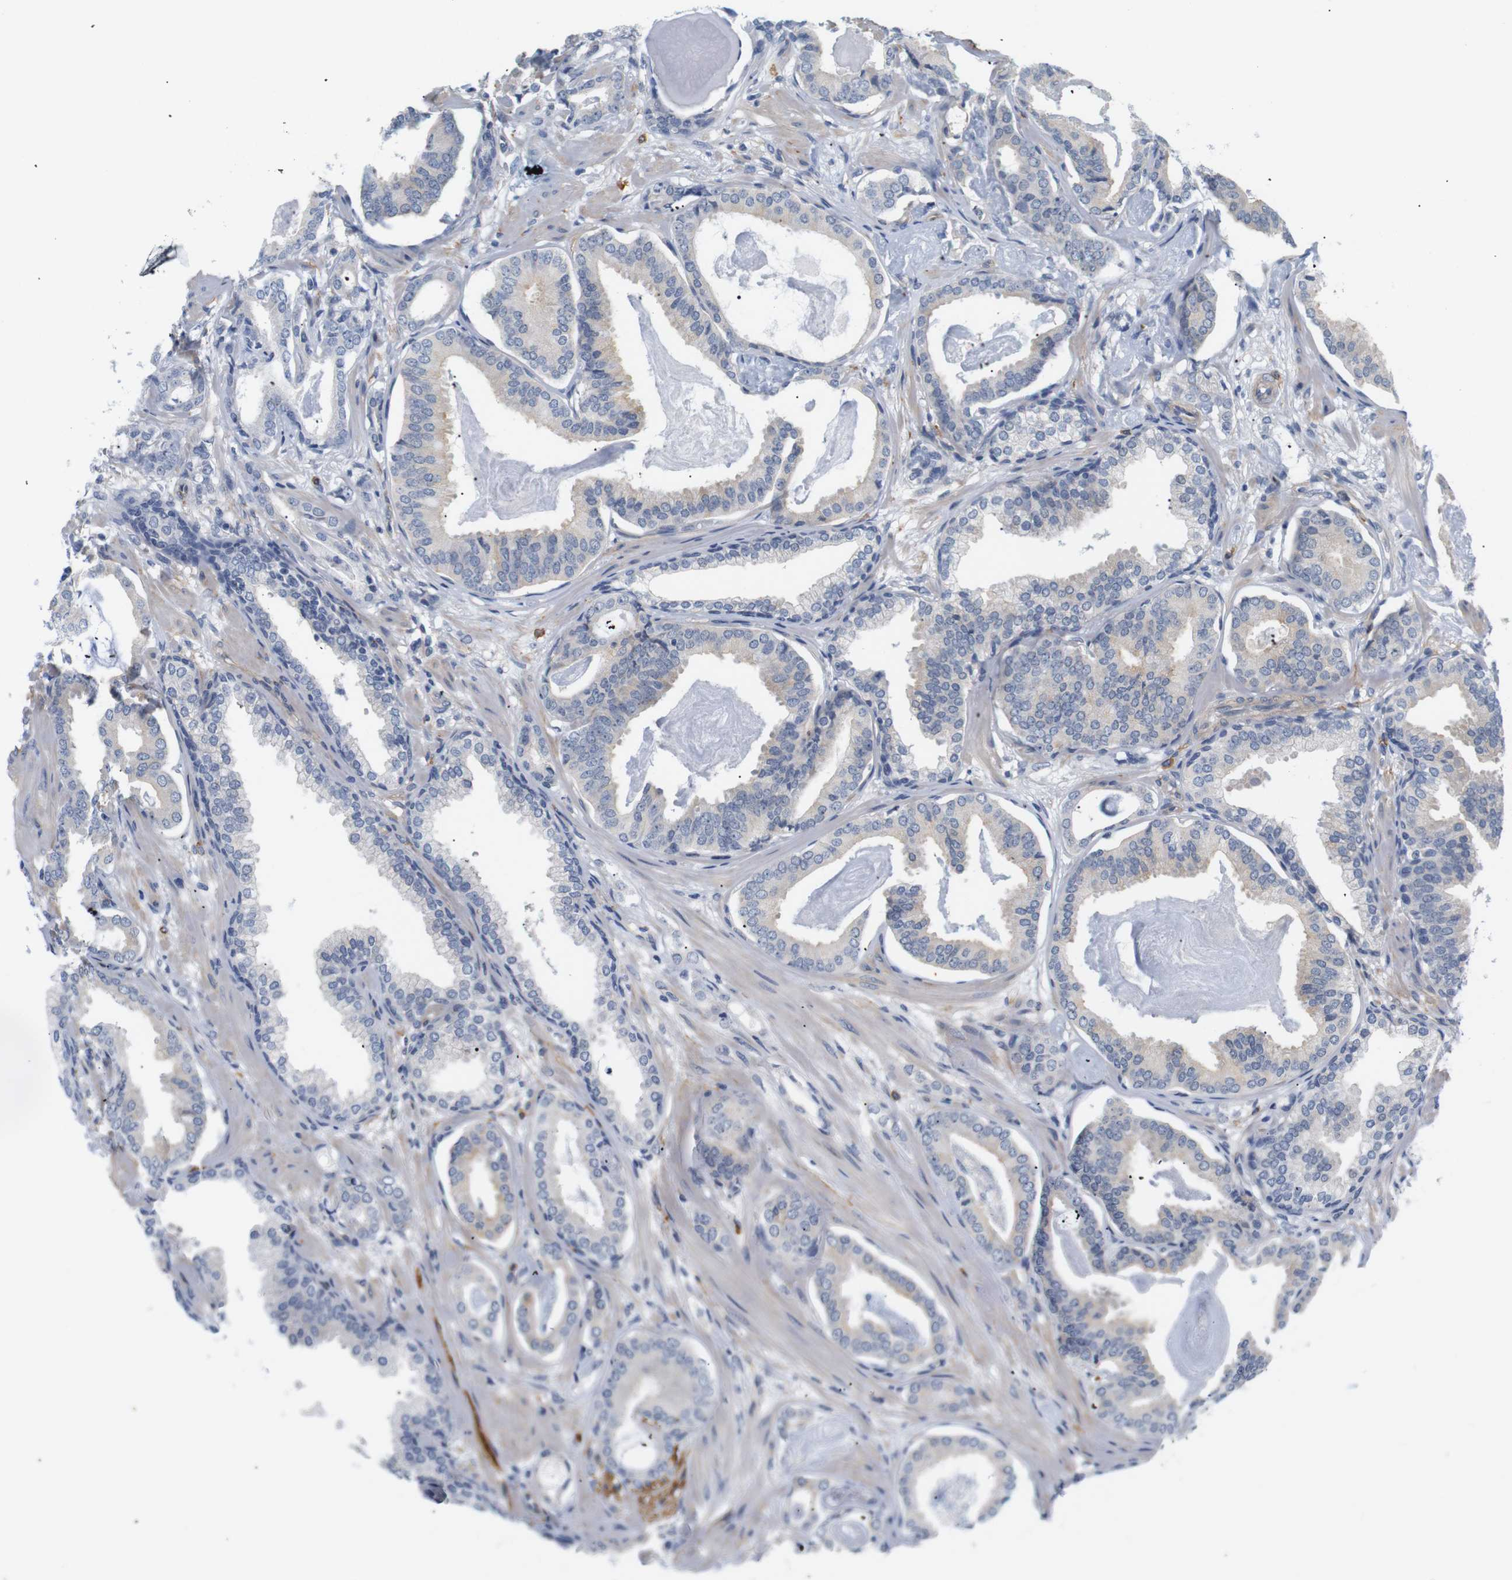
{"staining": {"intensity": "weak", "quantity": "<25%", "location": "cytoplasmic/membranous"}, "tissue": "prostate cancer", "cell_type": "Tumor cells", "image_type": "cancer", "snomed": [{"axis": "morphology", "description": "Adenocarcinoma, Low grade"}, {"axis": "topography", "description": "Prostate"}], "caption": "Prostate low-grade adenocarcinoma stained for a protein using immunohistochemistry demonstrates no expression tumor cells.", "gene": "STMN3", "patient": {"sex": "male", "age": 53}}